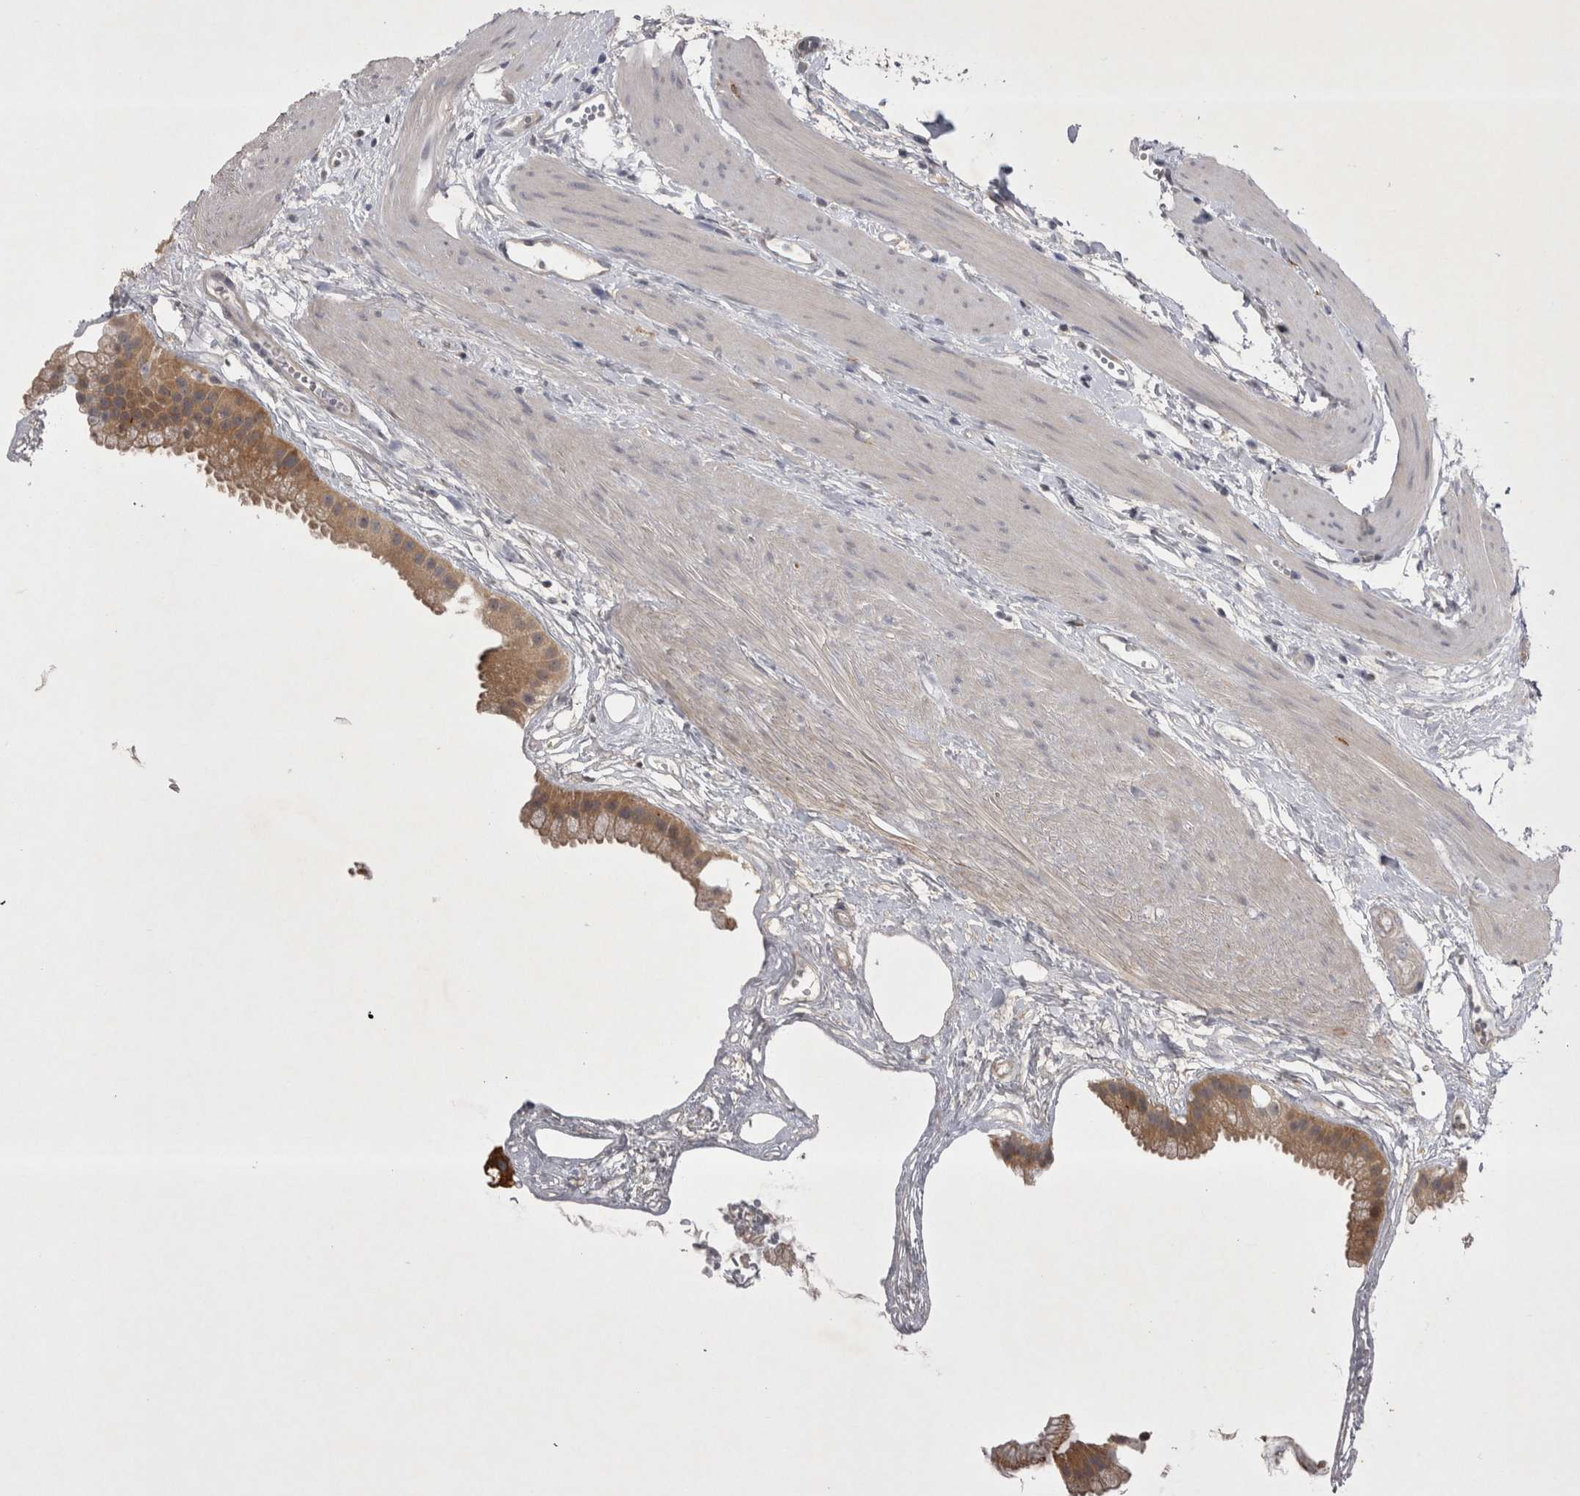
{"staining": {"intensity": "moderate", "quantity": ">75%", "location": "cytoplasmic/membranous"}, "tissue": "gallbladder", "cell_type": "Glandular cells", "image_type": "normal", "snomed": [{"axis": "morphology", "description": "Normal tissue, NOS"}, {"axis": "topography", "description": "Gallbladder"}], "caption": "Approximately >75% of glandular cells in normal human gallbladder demonstrate moderate cytoplasmic/membranous protein positivity as visualized by brown immunohistochemical staining.", "gene": "CTBS", "patient": {"sex": "female", "age": 64}}